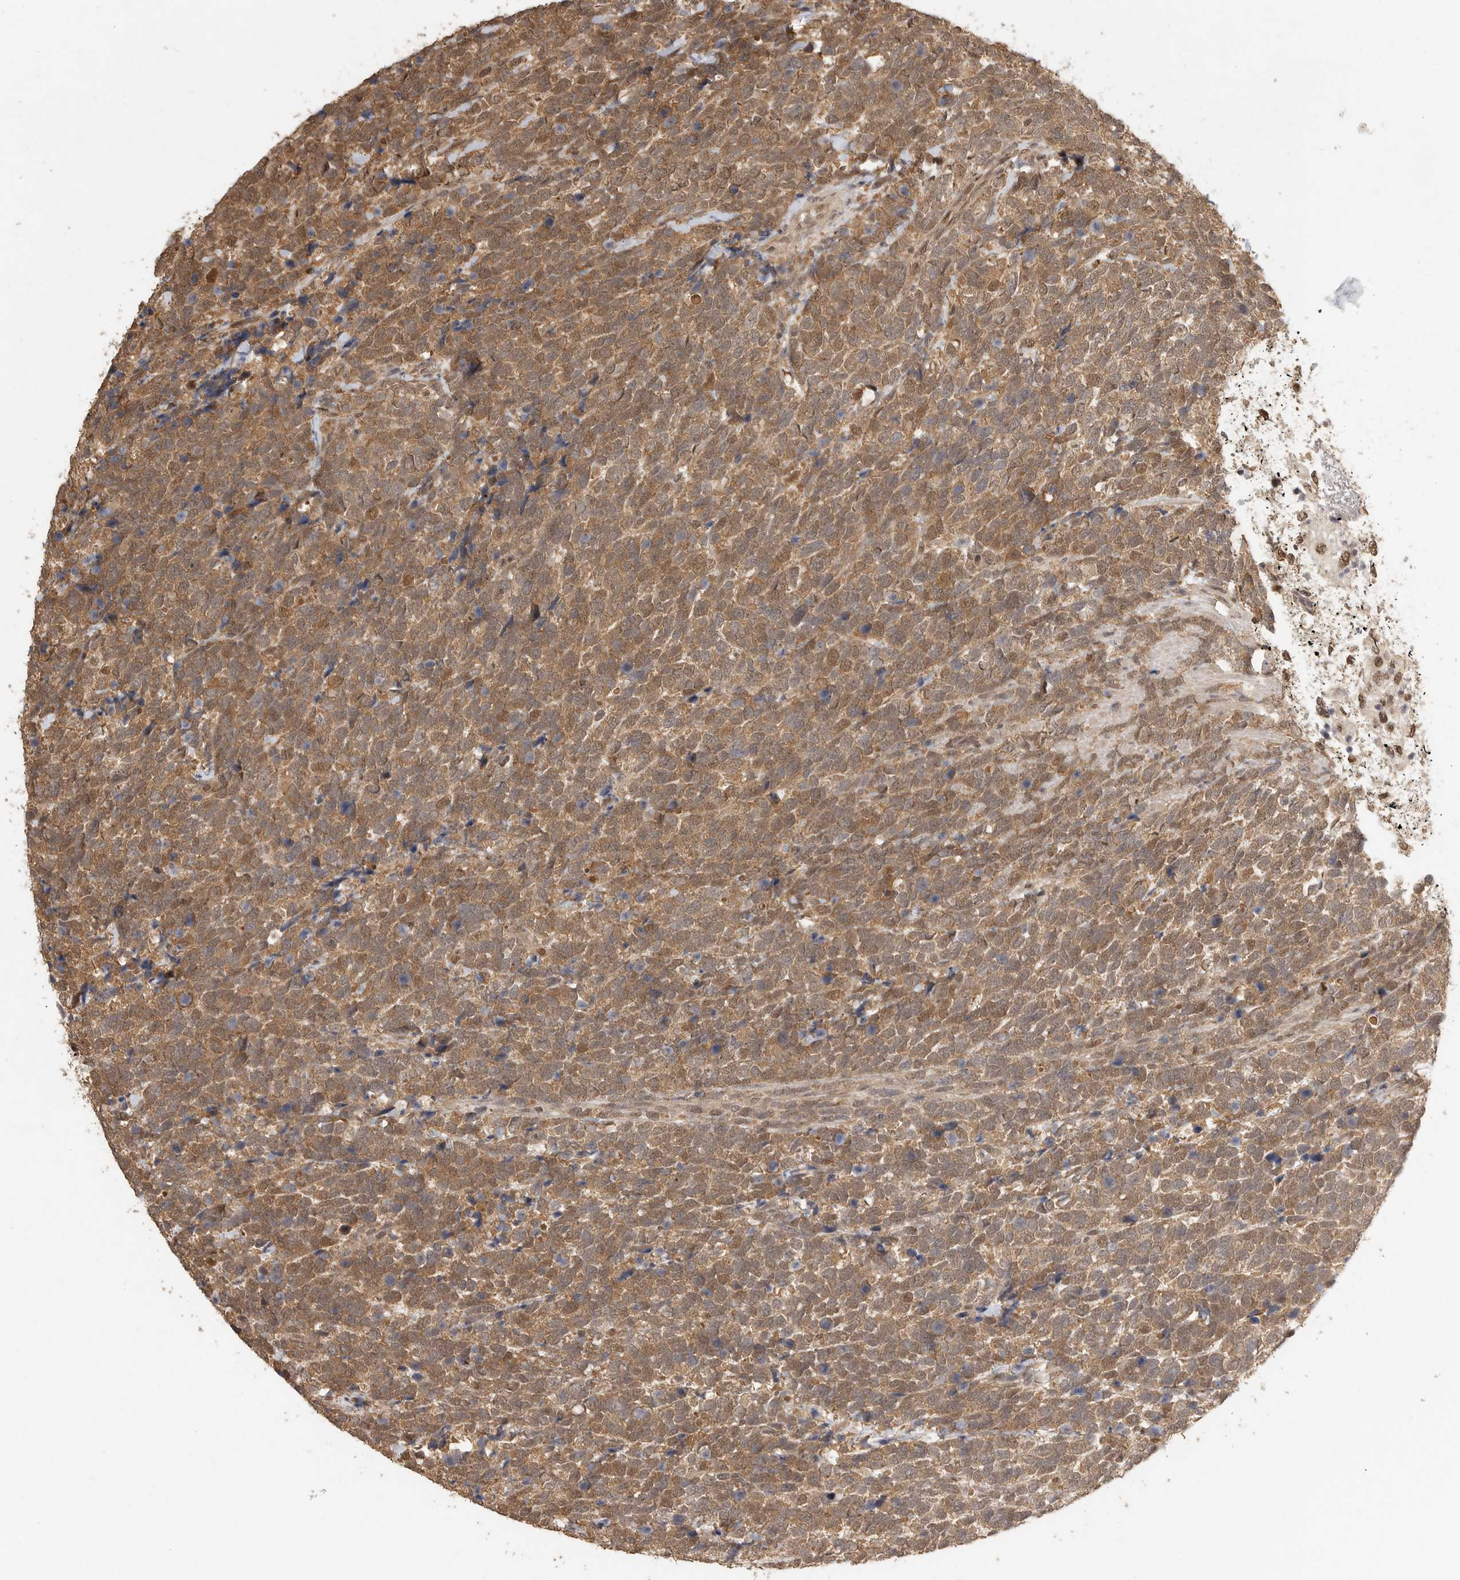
{"staining": {"intensity": "moderate", "quantity": ">75%", "location": "cytoplasmic/membranous,nuclear"}, "tissue": "urothelial cancer", "cell_type": "Tumor cells", "image_type": "cancer", "snomed": [{"axis": "morphology", "description": "Urothelial carcinoma, High grade"}, {"axis": "topography", "description": "Urinary bladder"}], "caption": "A brown stain shows moderate cytoplasmic/membranous and nuclear positivity of a protein in human urothelial cancer tumor cells.", "gene": "DFFA", "patient": {"sex": "female", "age": 82}}